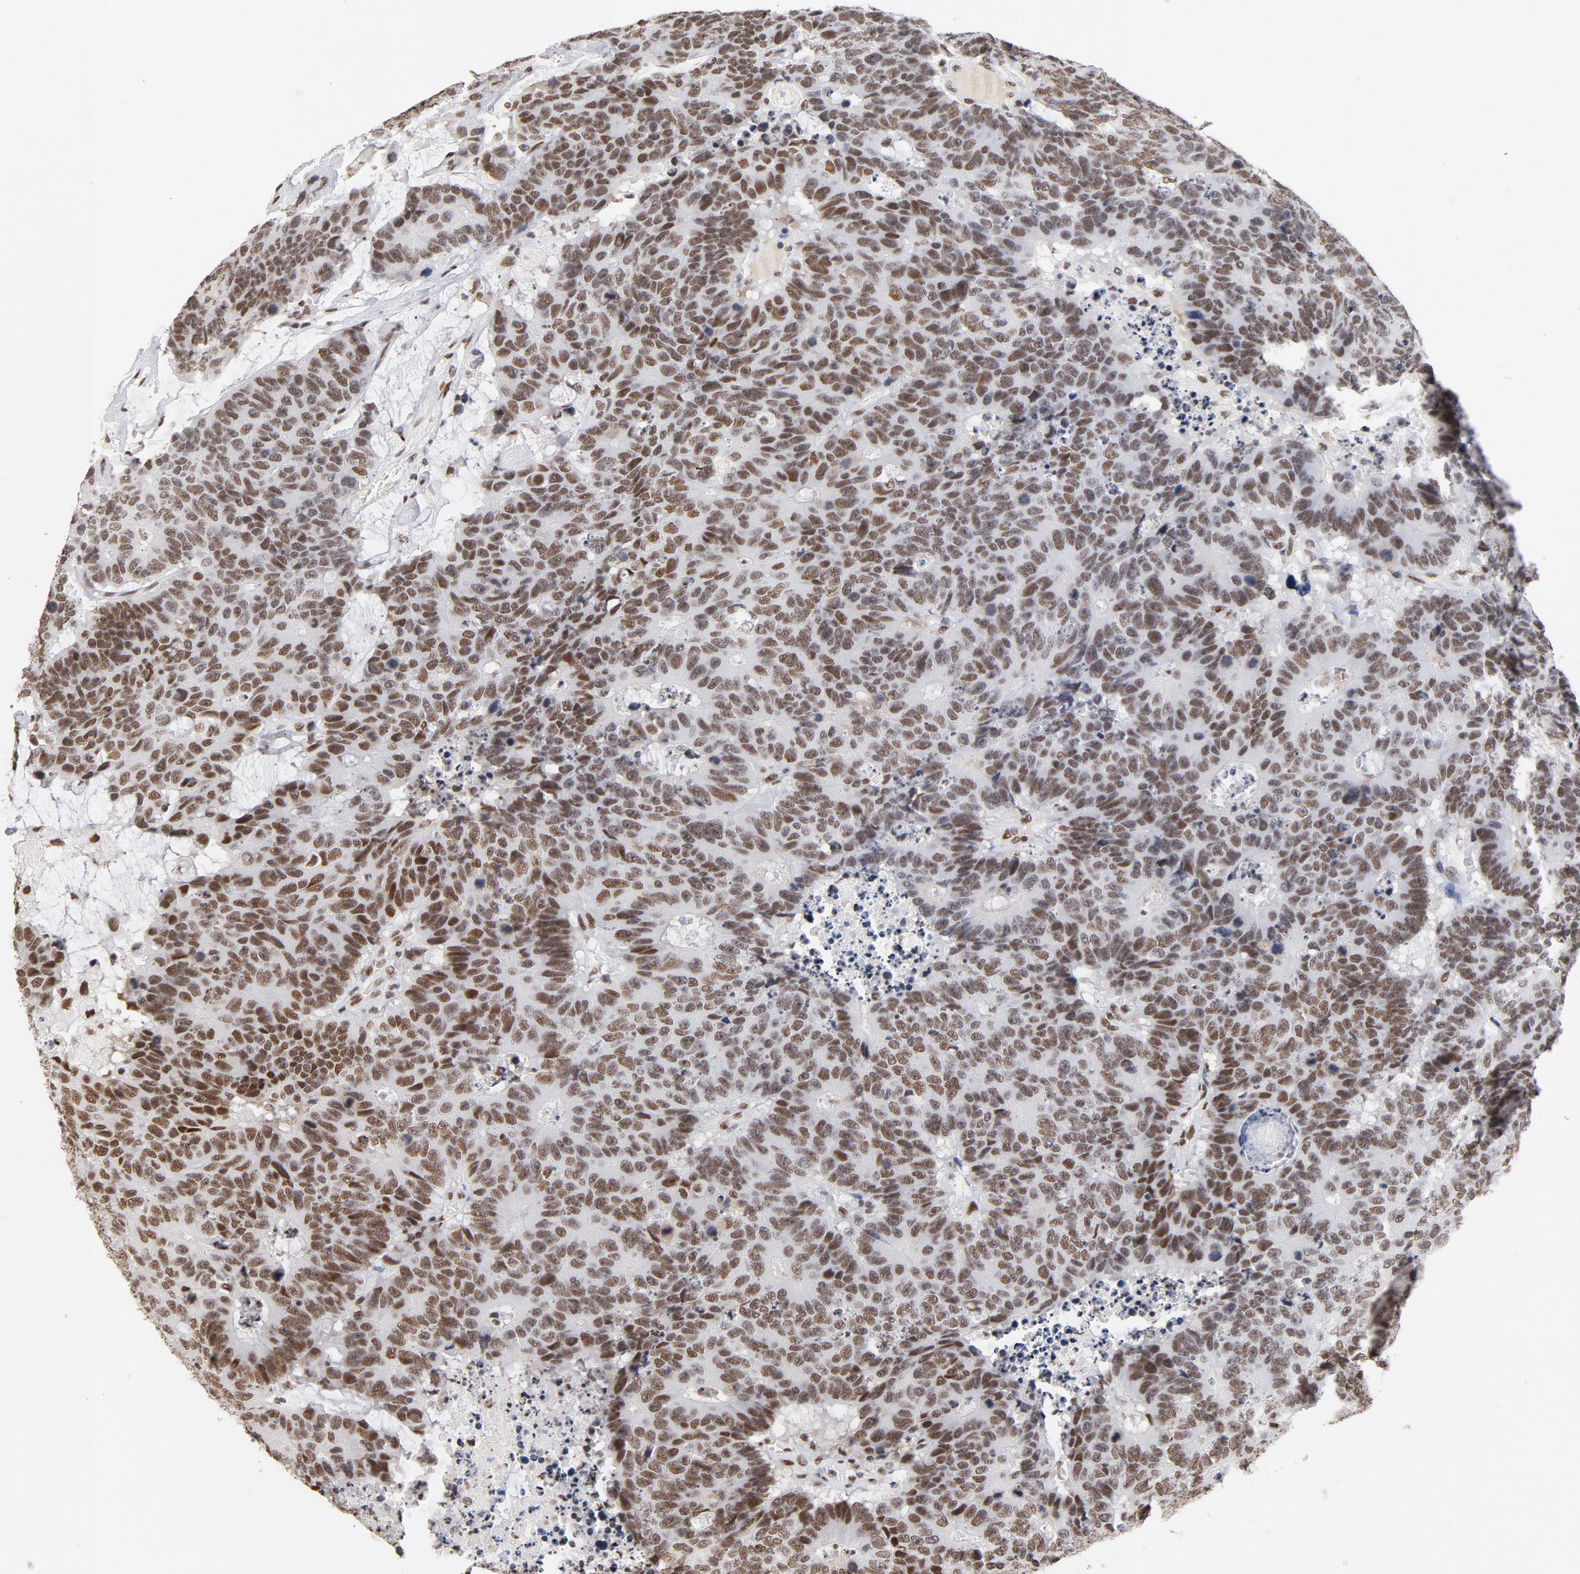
{"staining": {"intensity": "moderate", "quantity": ">75%", "location": "nuclear"}, "tissue": "colorectal cancer", "cell_type": "Tumor cells", "image_type": "cancer", "snomed": [{"axis": "morphology", "description": "Adenocarcinoma, NOS"}, {"axis": "topography", "description": "Colon"}], "caption": "A high-resolution micrograph shows IHC staining of colorectal cancer, which exhibits moderate nuclear staining in about >75% of tumor cells.", "gene": "TP53BP1", "patient": {"sex": "female", "age": 86}}